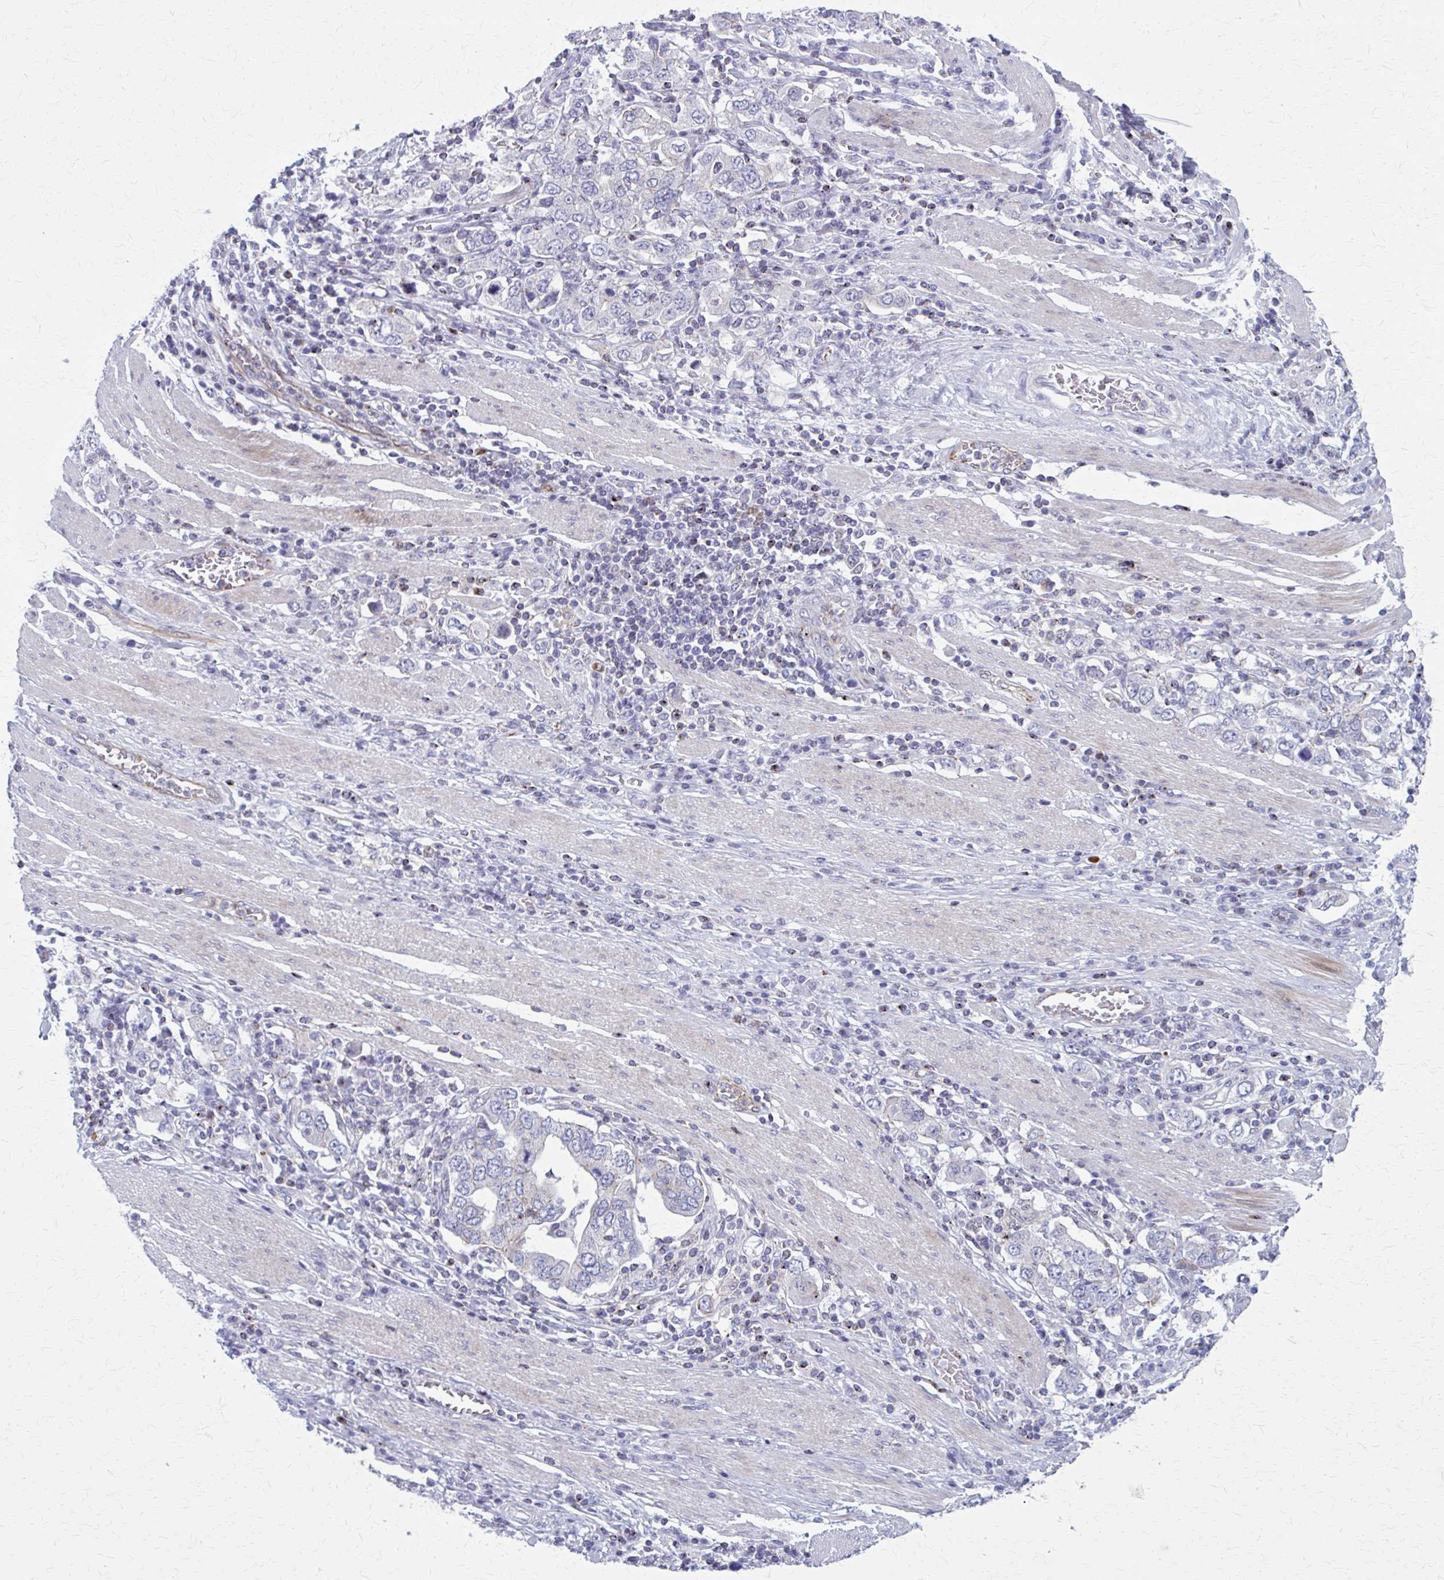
{"staining": {"intensity": "negative", "quantity": "none", "location": "none"}, "tissue": "stomach cancer", "cell_type": "Tumor cells", "image_type": "cancer", "snomed": [{"axis": "morphology", "description": "Adenocarcinoma, NOS"}, {"axis": "topography", "description": "Stomach, upper"}, {"axis": "topography", "description": "Stomach"}], "caption": "Immunohistochemistry photomicrograph of stomach cancer stained for a protein (brown), which exhibits no staining in tumor cells.", "gene": "PEDS1", "patient": {"sex": "male", "age": 62}}